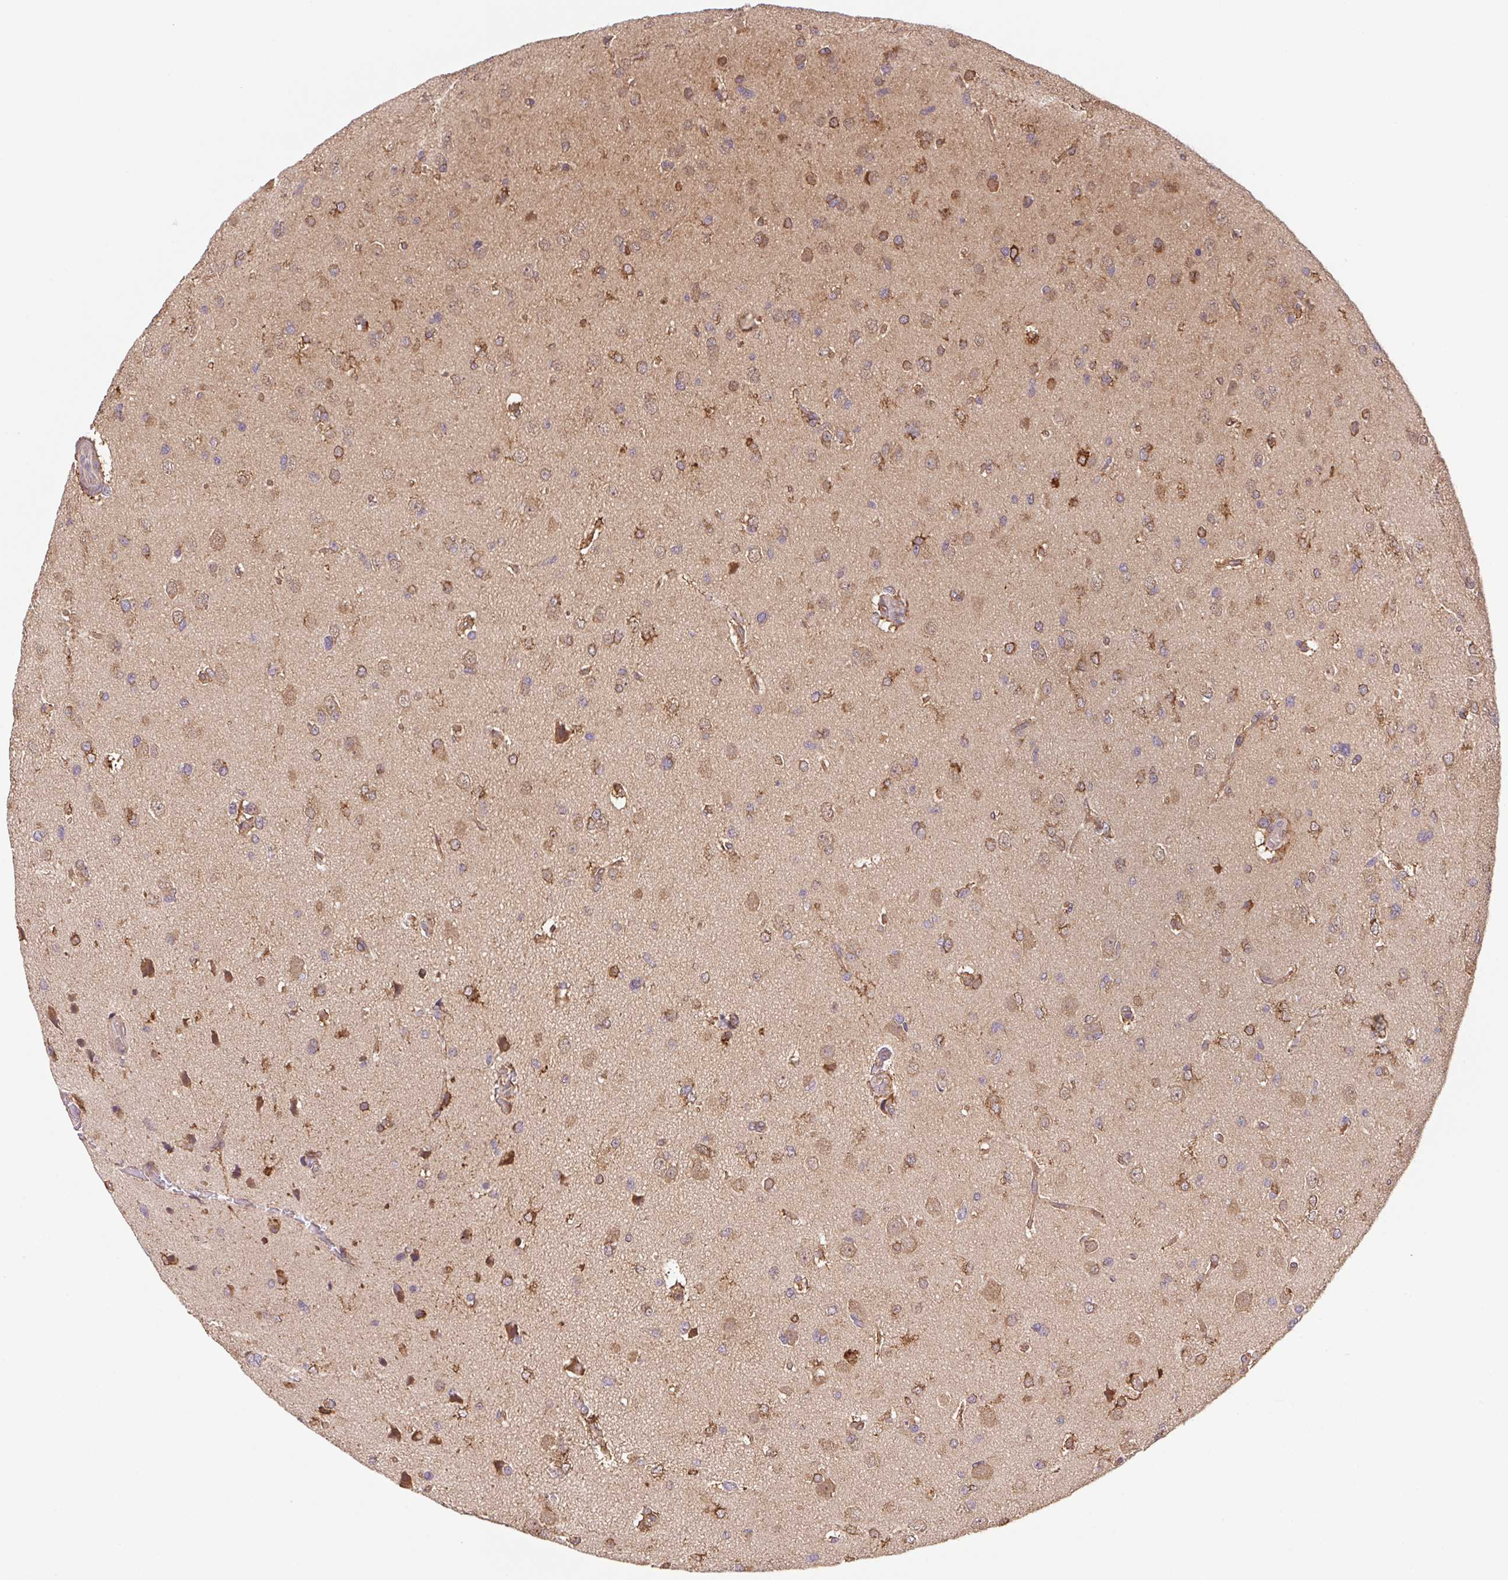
{"staining": {"intensity": "moderate", "quantity": ">75%", "location": "cytoplasmic/membranous"}, "tissue": "glioma", "cell_type": "Tumor cells", "image_type": "cancer", "snomed": [{"axis": "morphology", "description": "Glioma, malignant, Low grade"}, {"axis": "topography", "description": "Brain"}], "caption": "Protein staining displays moderate cytoplasmic/membranous staining in about >75% of tumor cells in malignant low-grade glioma.", "gene": "LYPD5", "patient": {"sex": "female", "age": 55}}